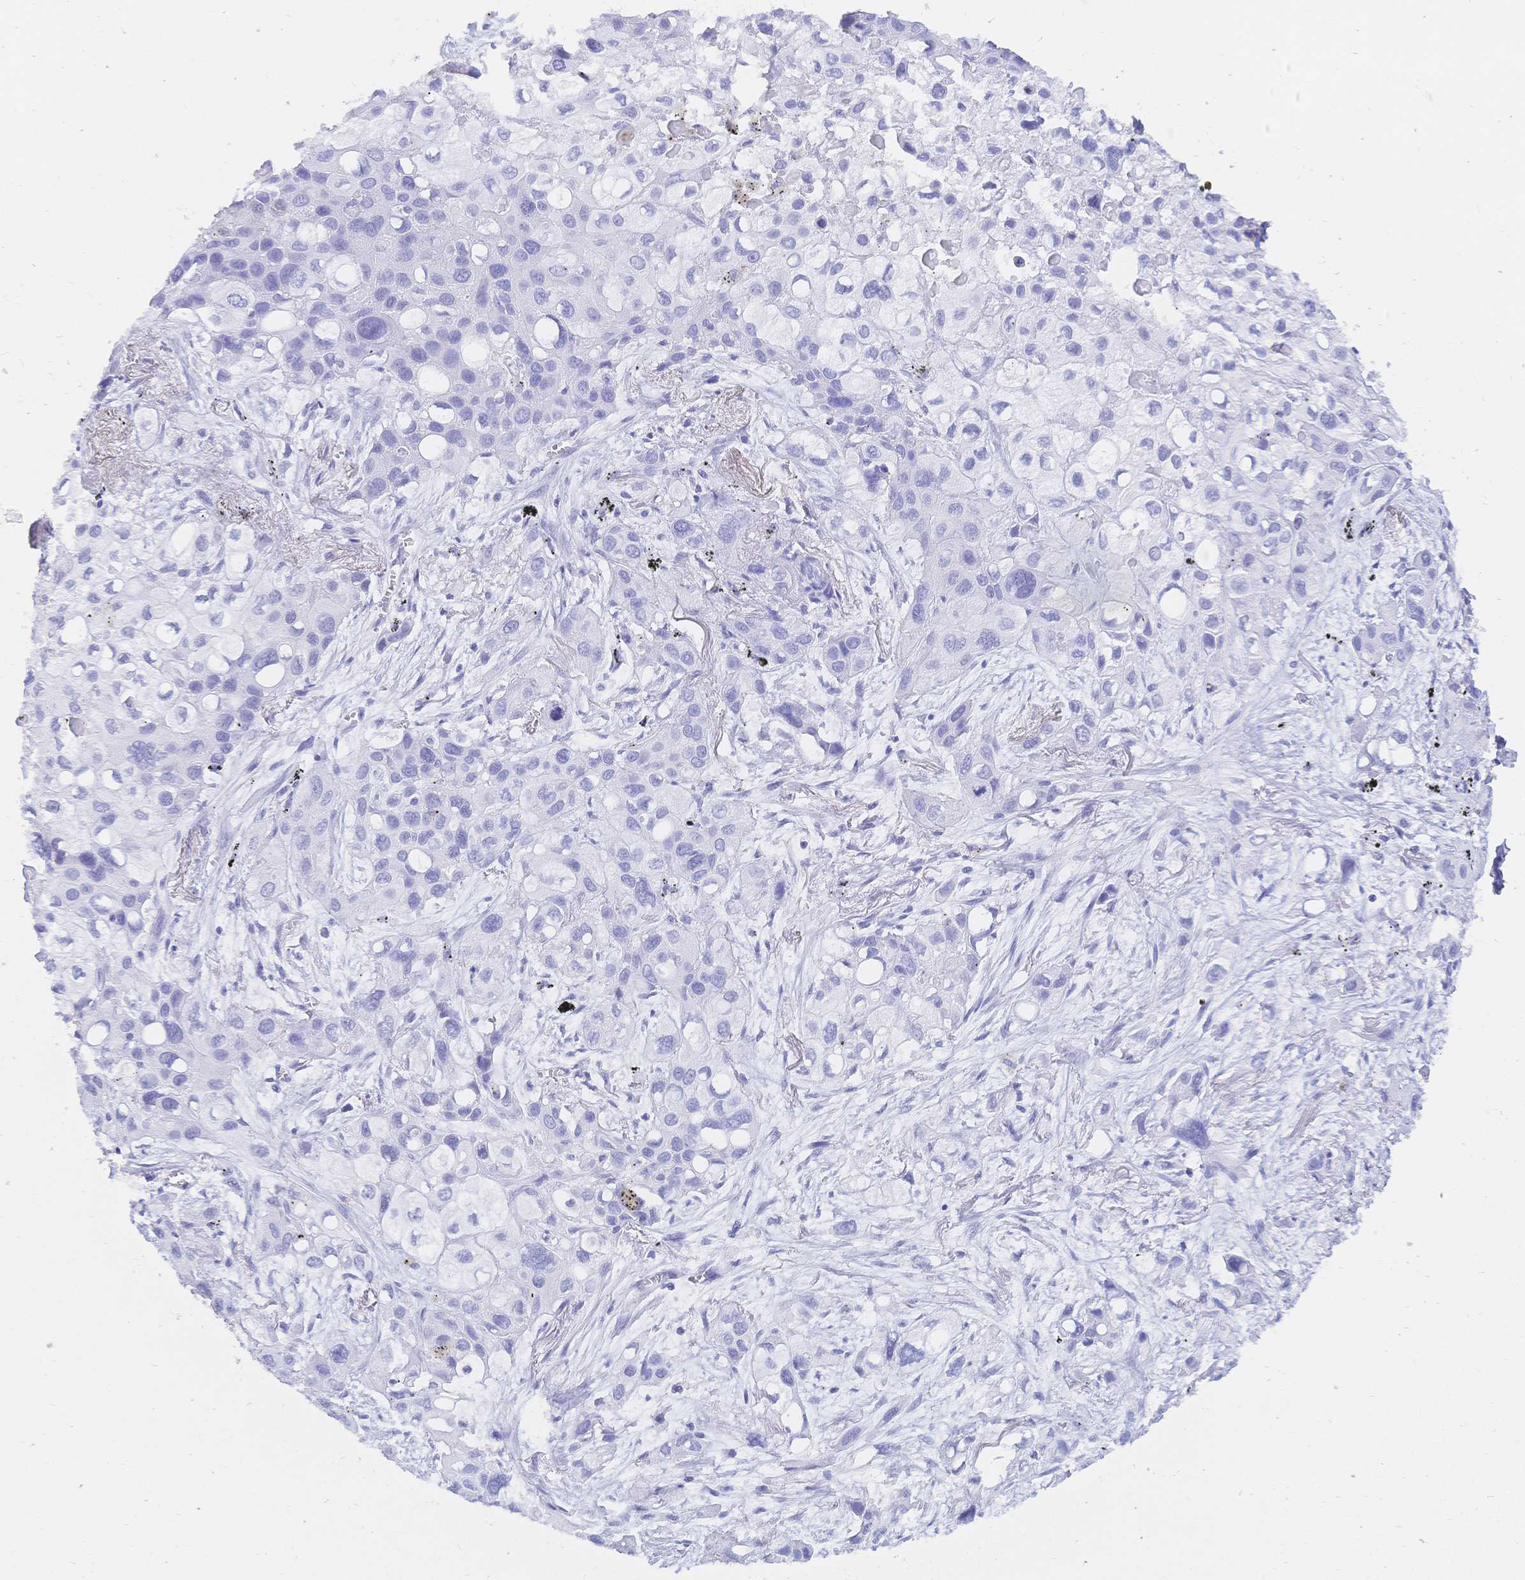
{"staining": {"intensity": "negative", "quantity": "none", "location": "none"}, "tissue": "lung cancer", "cell_type": "Tumor cells", "image_type": "cancer", "snomed": [{"axis": "morphology", "description": "Squamous cell carcinoma, NOS"}, {"axis": "morphology", "description": "Squamous cell carcinoma, metastatic, NOS"}, {"axis": "topography", "description": "Lung"}], "caption": "Tumor cells are negative for brown protein staining in lung squamous cell carcinoma. (DAB (3,3'-diaminobenzidine) IHC with hematoxylin counter stain).", "gene": "MEP1B", "patient": {"sex": "male", "age": 59}}